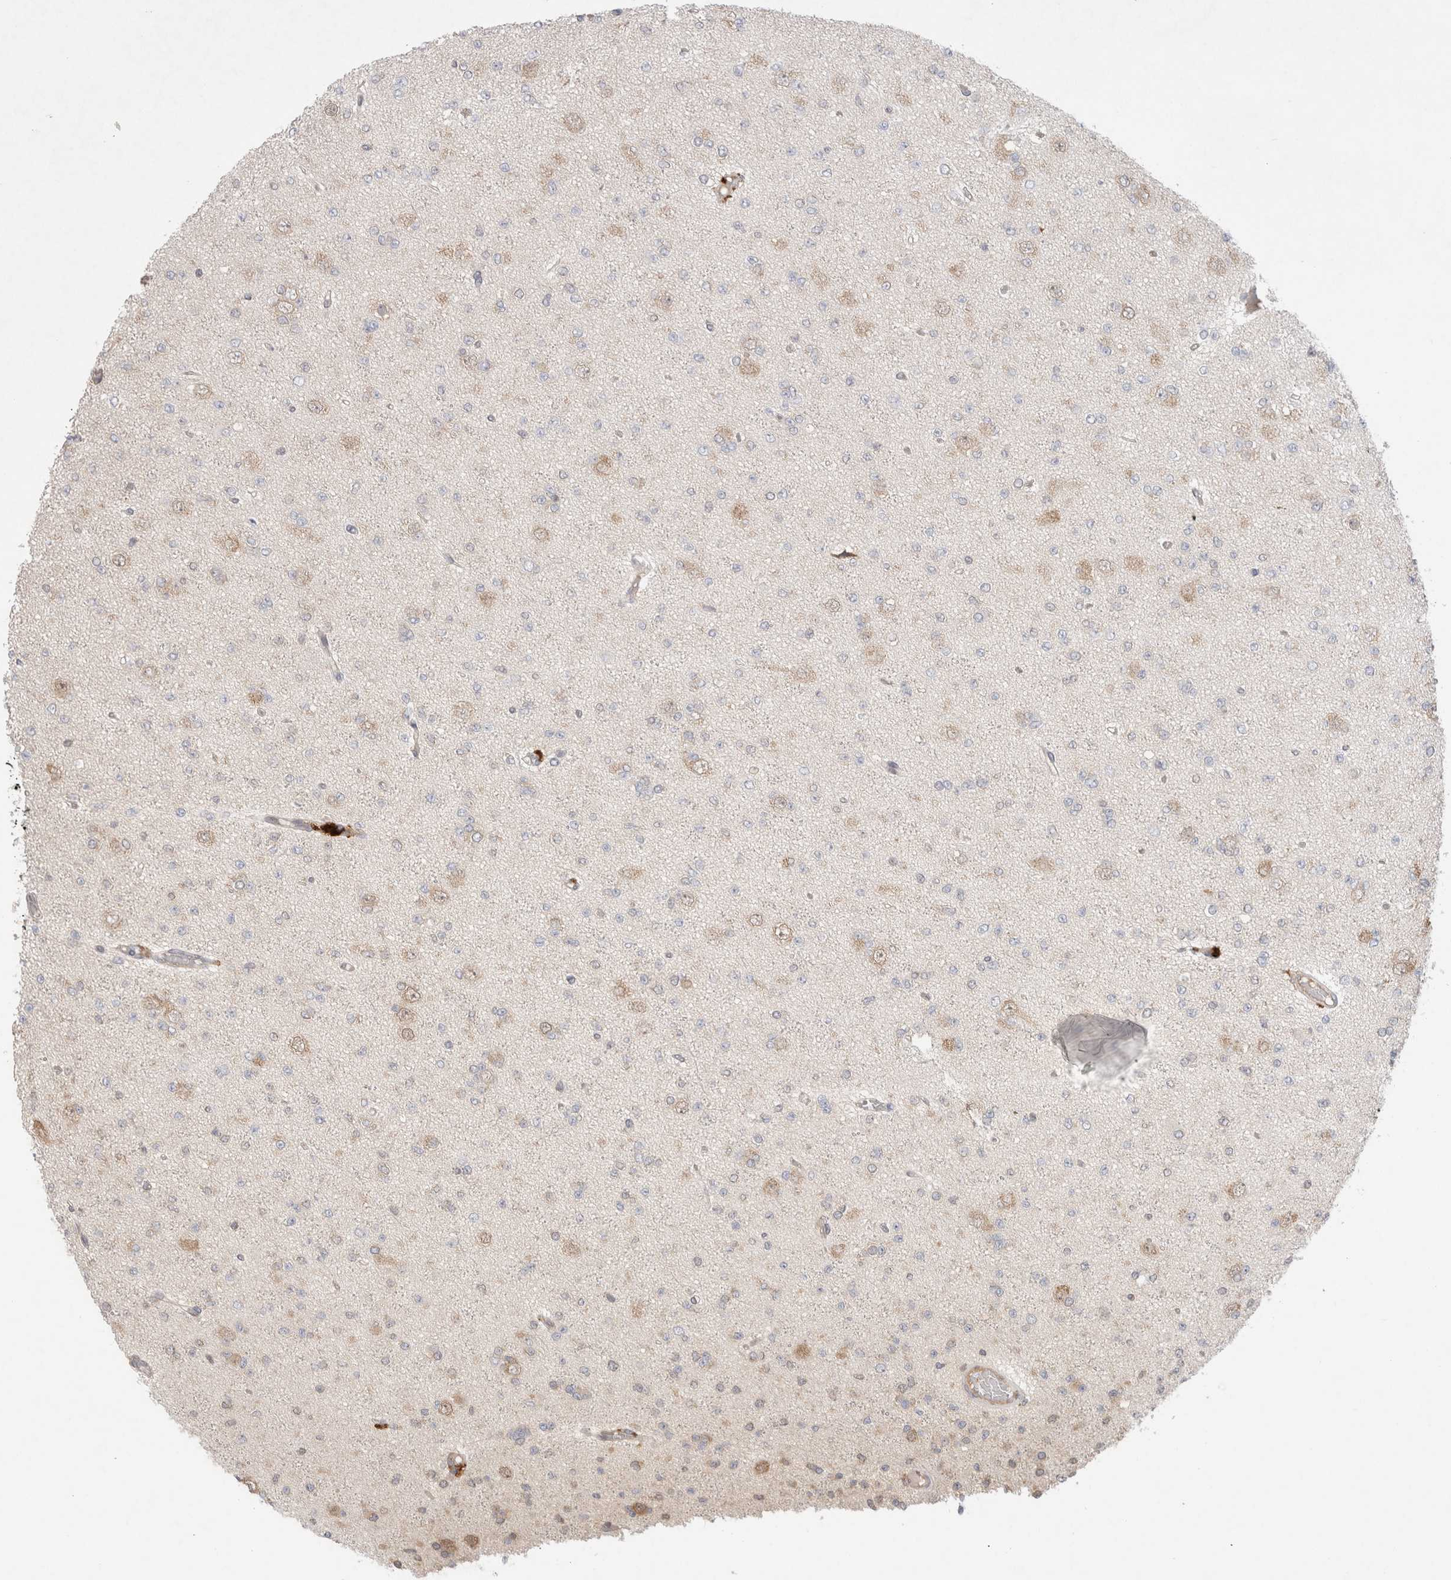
{"staining": {"intensity": "negative", "quantity": "none", "location": "none"}, "tissue": "glioma", "cell_type": "Tumor cells", "image_type": "cancer", "snomed": [{"axis": "morphology", "description": "Glioma, malignant, Low grade"}, {"axis": "topography", "description": "Brain"}], "caption": "Glioma was stained to show a protein in brown. There is no significant staining in tumor cells.", "gene": "EIF3E", "patient": {"sex": "female", "age": 22}}